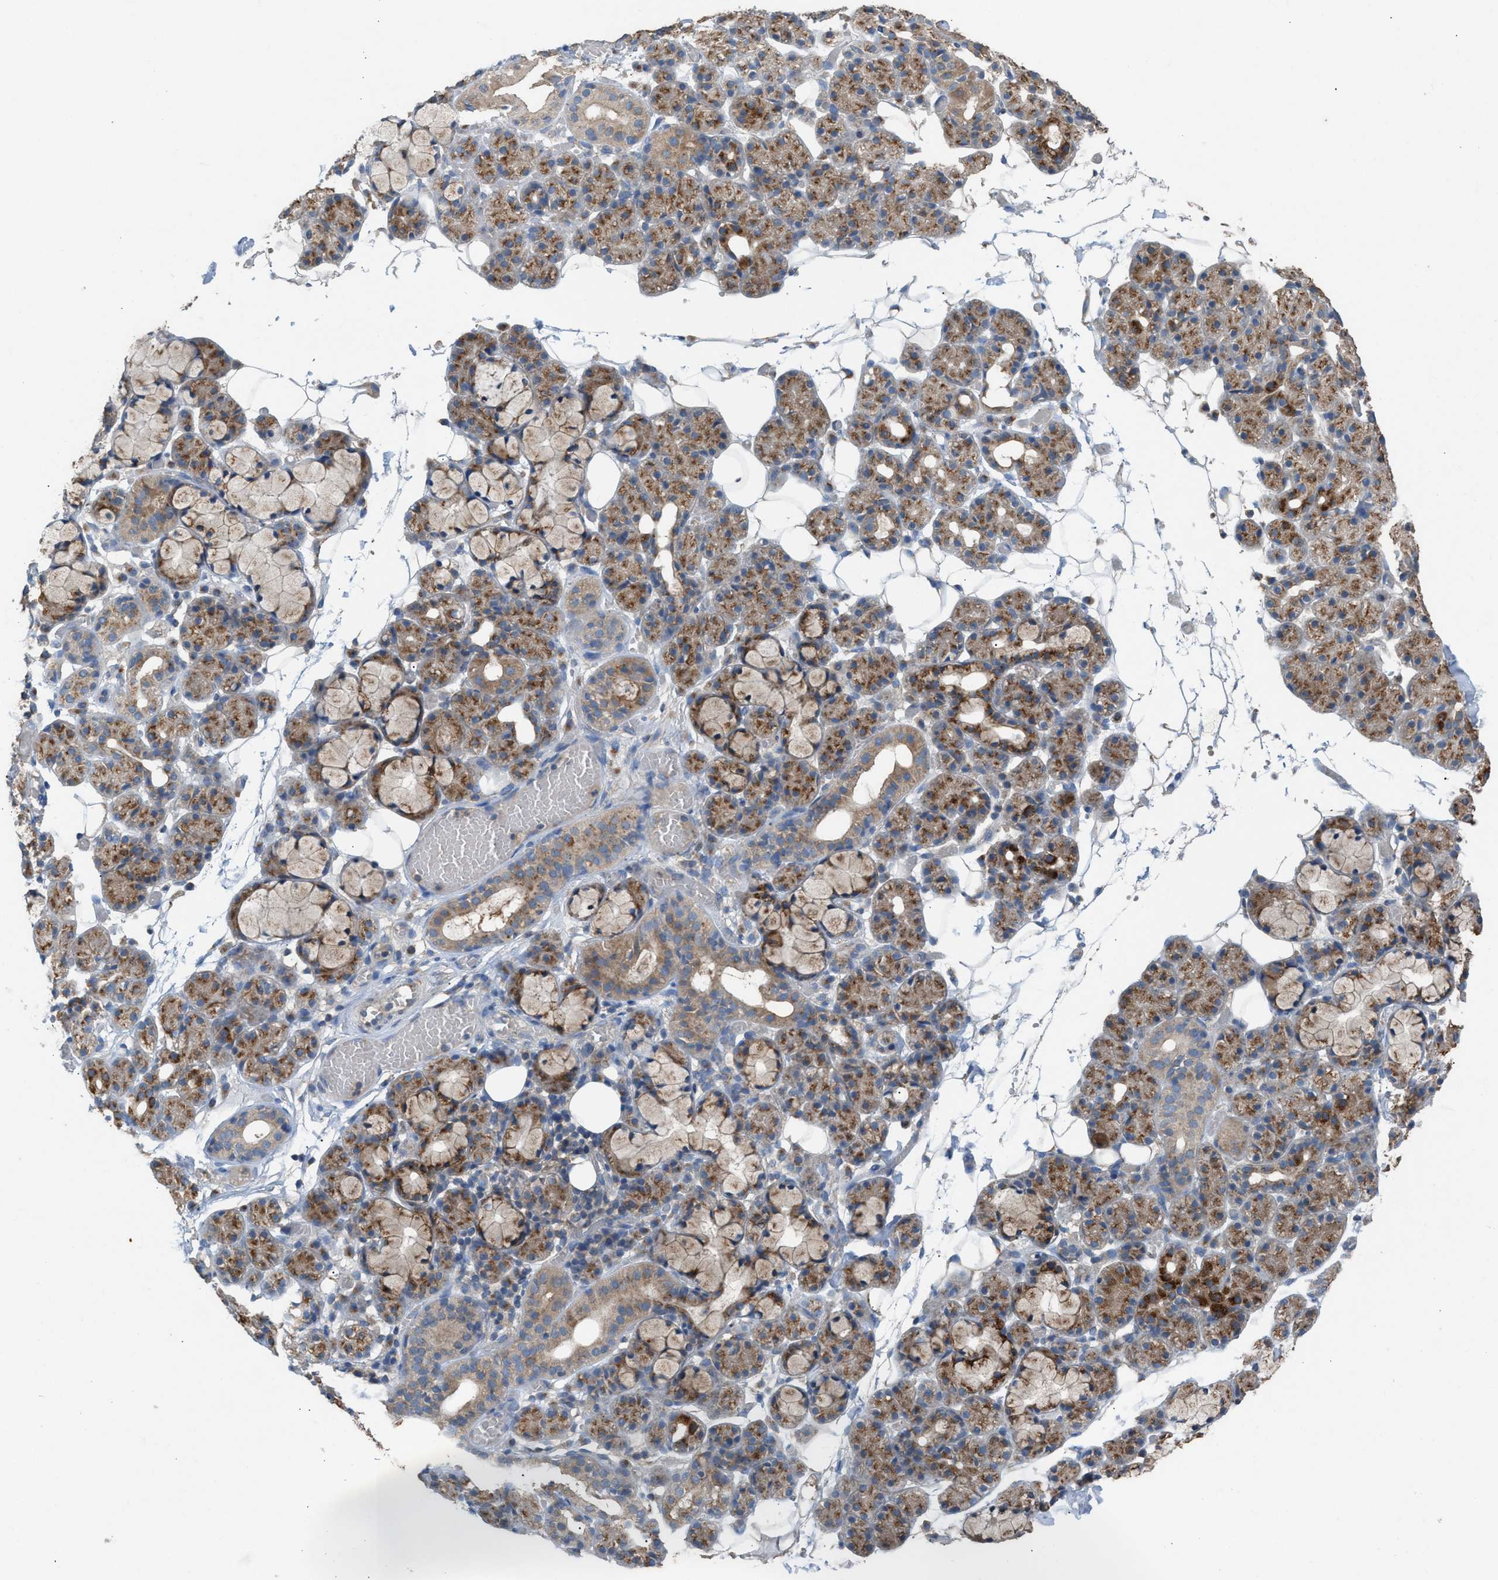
{"staining": {"intensity": "moderate", "quantity": ">75%", "location": "cytoplasmic/membranous"}, "tissue": "salivary gland", "cell_type": "Glandular cells", "image_type": "normal", "snomed": [{"axis": "morphology", "description": "Normal tissue, NOS"}, {"axis": "topography", "description": "Salivary gland"}], "caption": "Protein expression by IHC reveals moderate cytoplasmic/membranous staining in about >75% of glandular cells in benign salivary gland. (Stains: DAB in brown, nuclei in blue, Microscopy: brightfield microscopy at high magnification).", "gene": "TPK1", "patient": {"sex": "male", "age": 63}}